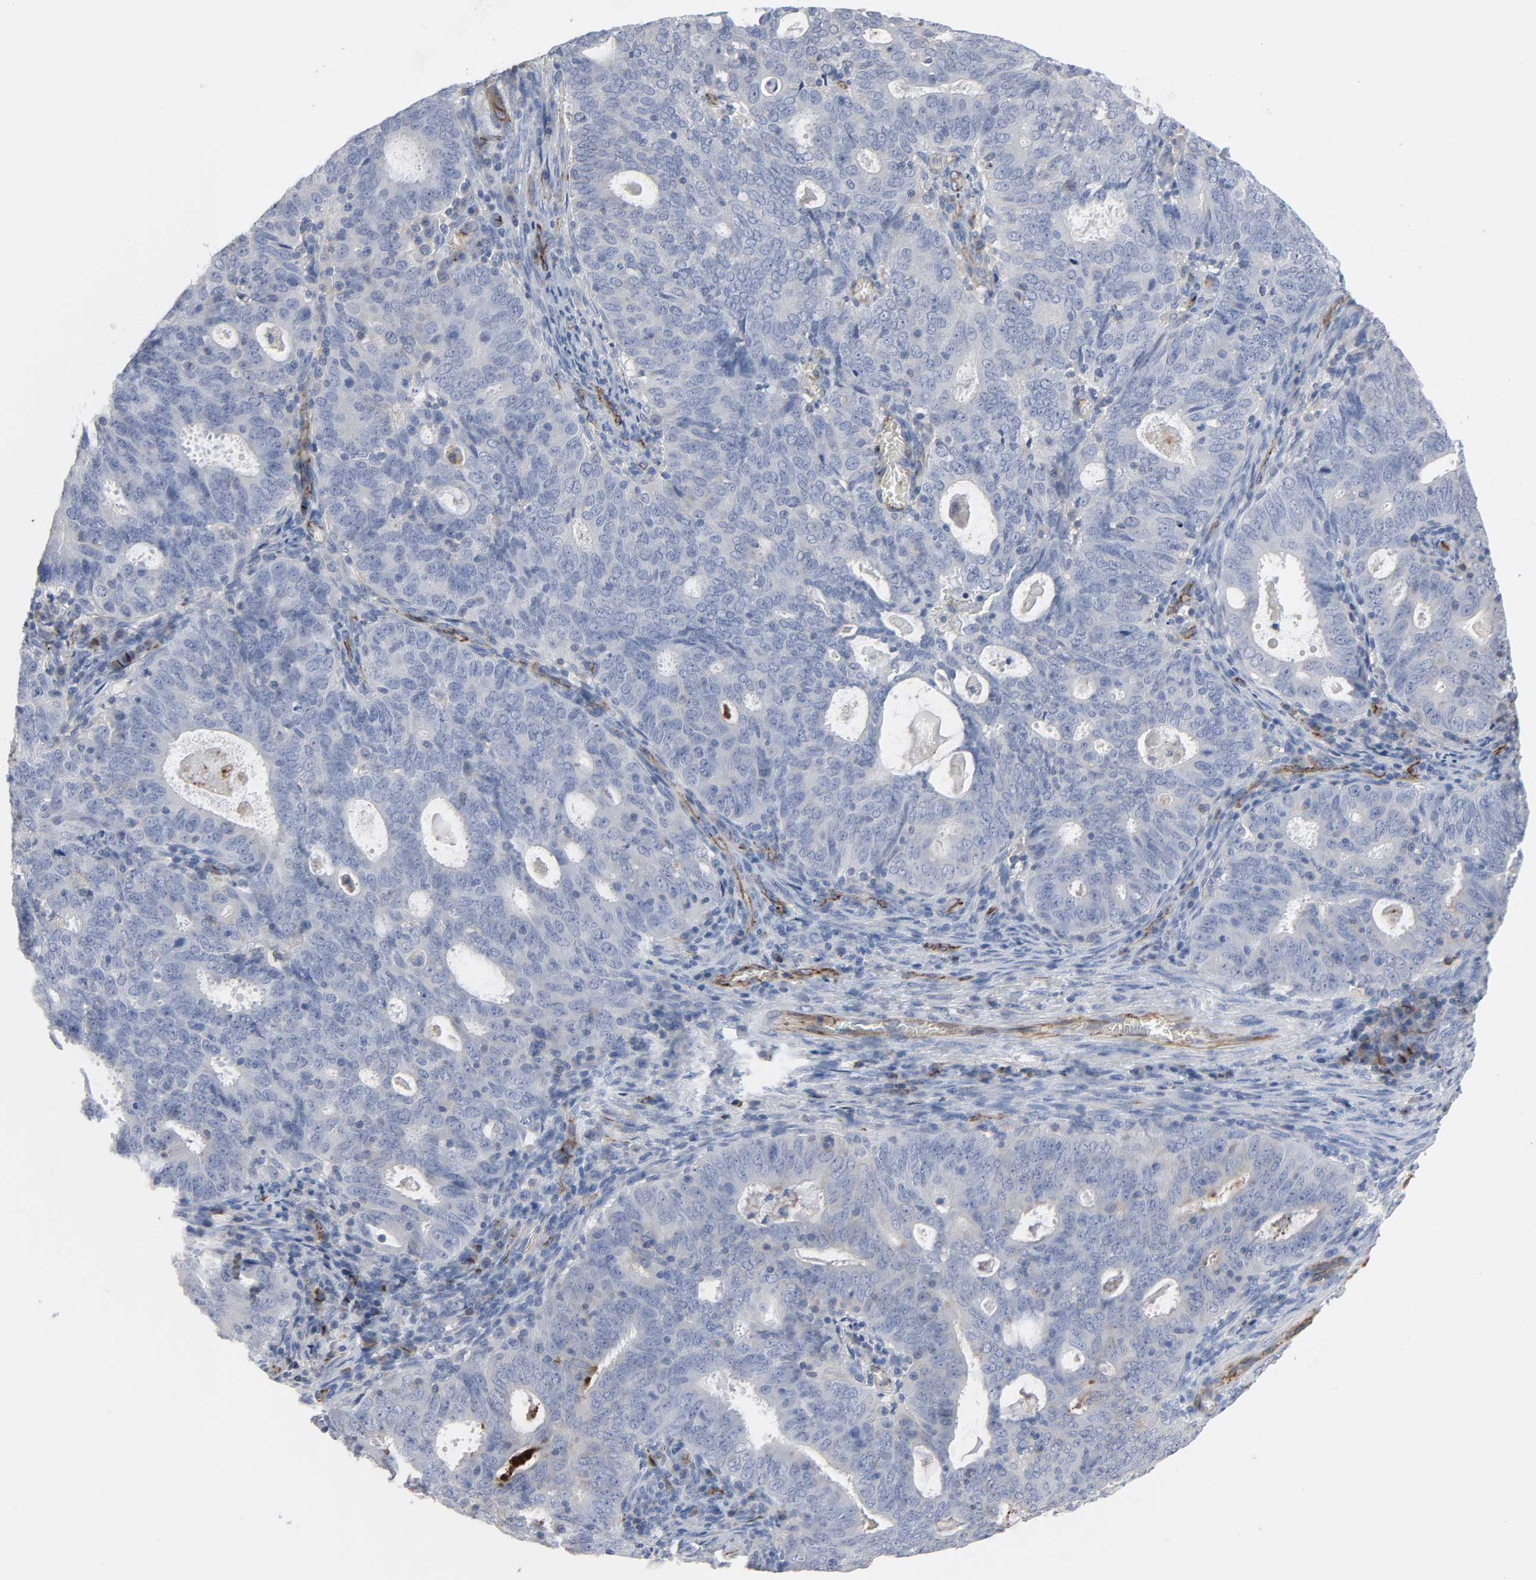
{"staining": {"intensity": "negative", "quantity": "none", "location": "none"}, "tissue": "cervical cancer", "cell_type": "Tumor cells", "image_type": "cancer", "snomed": [{"axis": "morphology", "description": "Adenocarcinoma, NOS"}, {"axis": "topography", "description": "Cervix"}], "caption": "Cervical cancer (adenocarcinoma) was stained to show a protein in brown. There is no significant staining in tumor cells.", "gene": "PECAM1", "patient": {"sex": "female", "age": 44}}